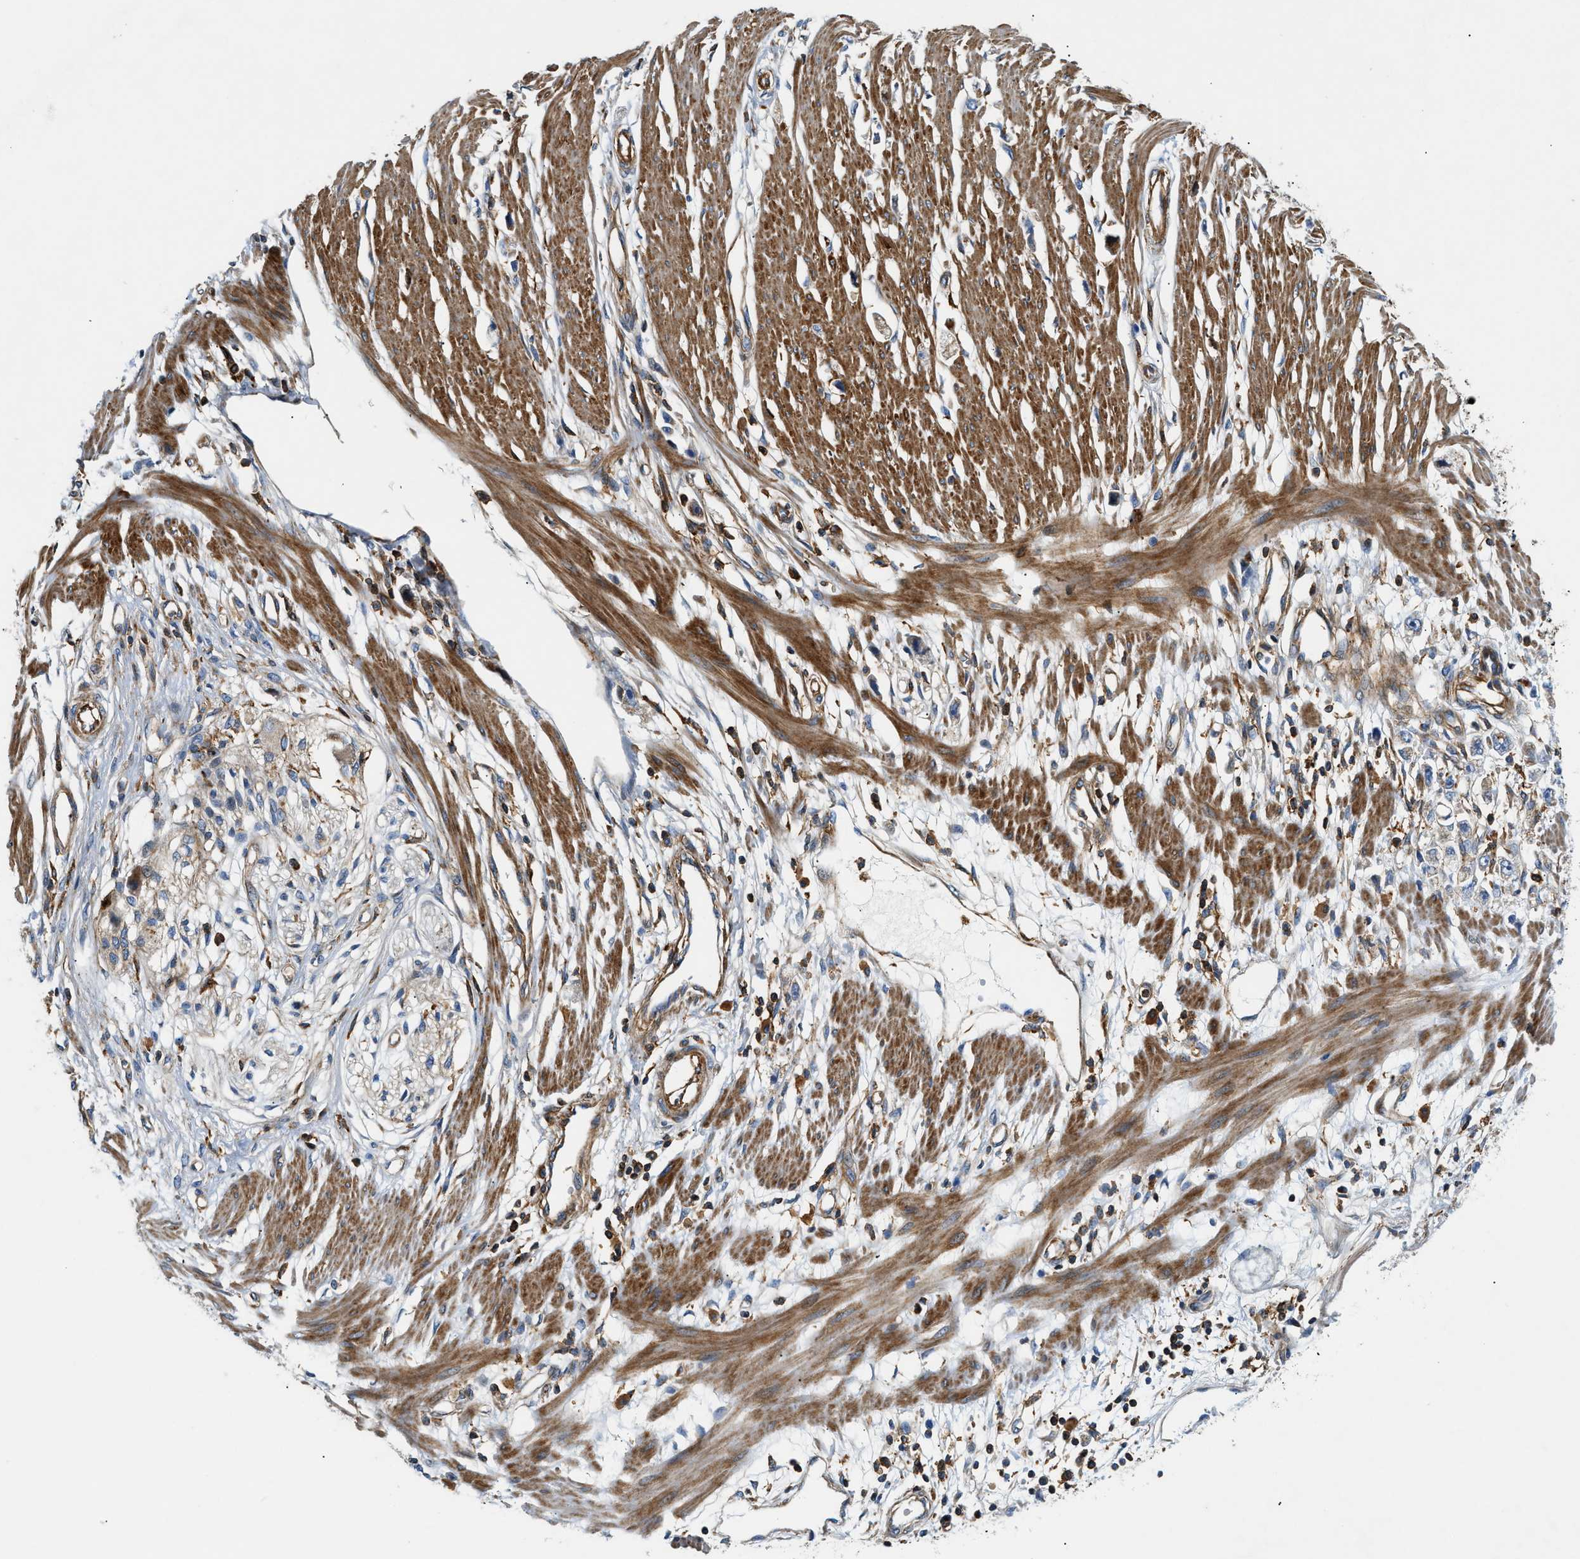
{"staining": {"intensity": "weak", "quantity": "25%-75%", "location": "cytoplasmic/membranous"}, "tissue": "stomach cancer", "cell_type": "Tumor cells", "image_type": "cancer", "snomed": [{"axis": "morphology", "description": "Adenocarcinoma, NOS"}, {"axis": "topography", "description": "Stomach"}], "caption": "A brown stain labels weak cytoplasmic/membranous positivity of a protein in human adenocarcinoma (stomach) tumor cells.", "gene": "DHODH", "patient": {"sex": "female", "age": 59}}